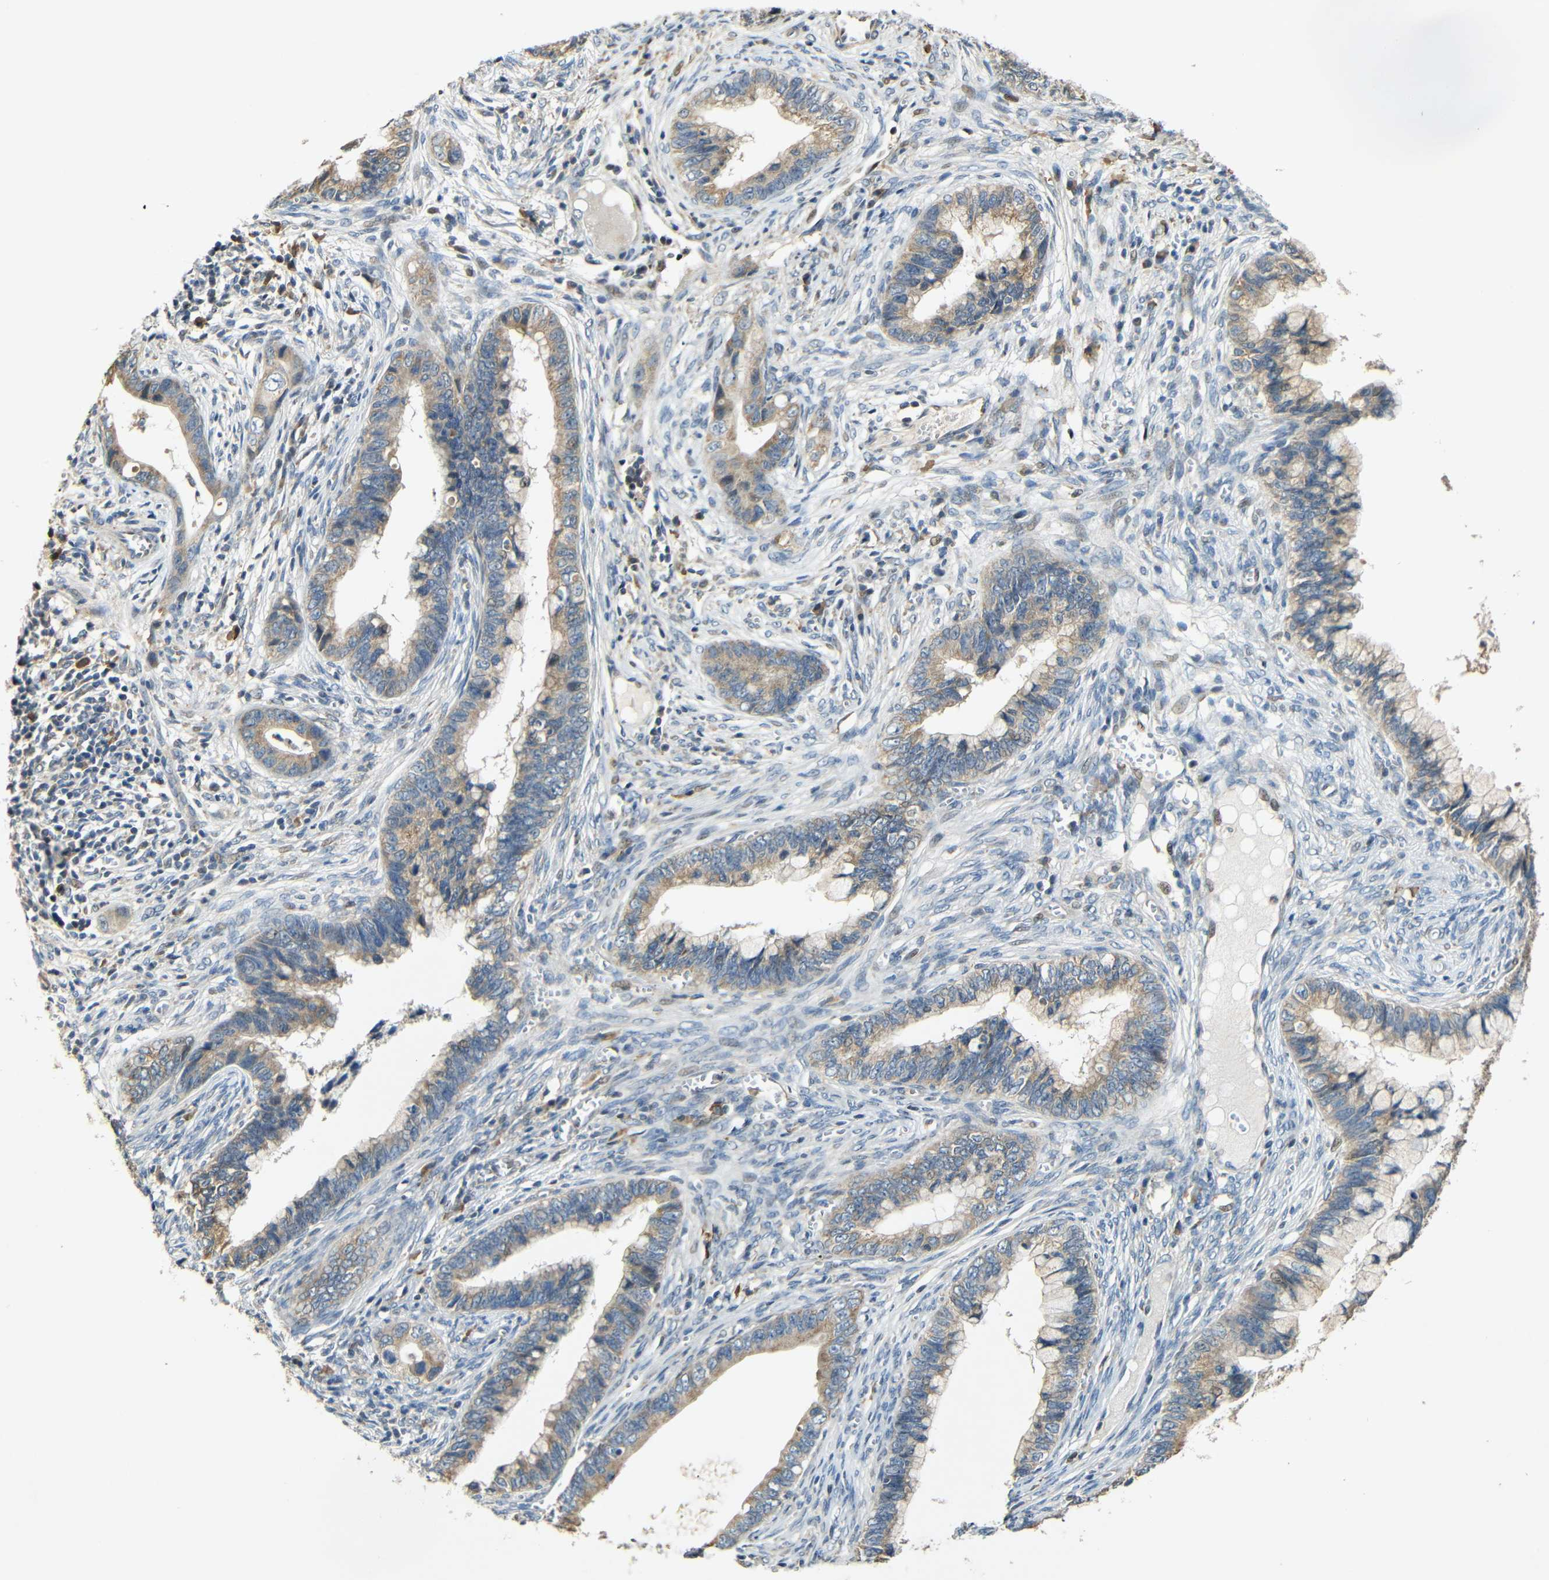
{"staining": {"intensity": "moderate", "quantity": ">75%", "location": "cytoplasmic/membranous"}, "tissue": "cervical cancer", "cell_type": "Tumor cells", "image_type": "cancer", "snomed": [{"axis": "morphology", "description": "Adenocarcinoma, NOS"}, {"axis": "topography", "description": "Cervix"}], "caption": "About >75% of tumor cells in human adenocarcinoma (cervical) reveal moderate cytoplasmic/membranous protein positivity as visualized by brown immunohistochemical staining.", "gene": "KAZALD1", "patient": {"sex": "female", "age": 44}}